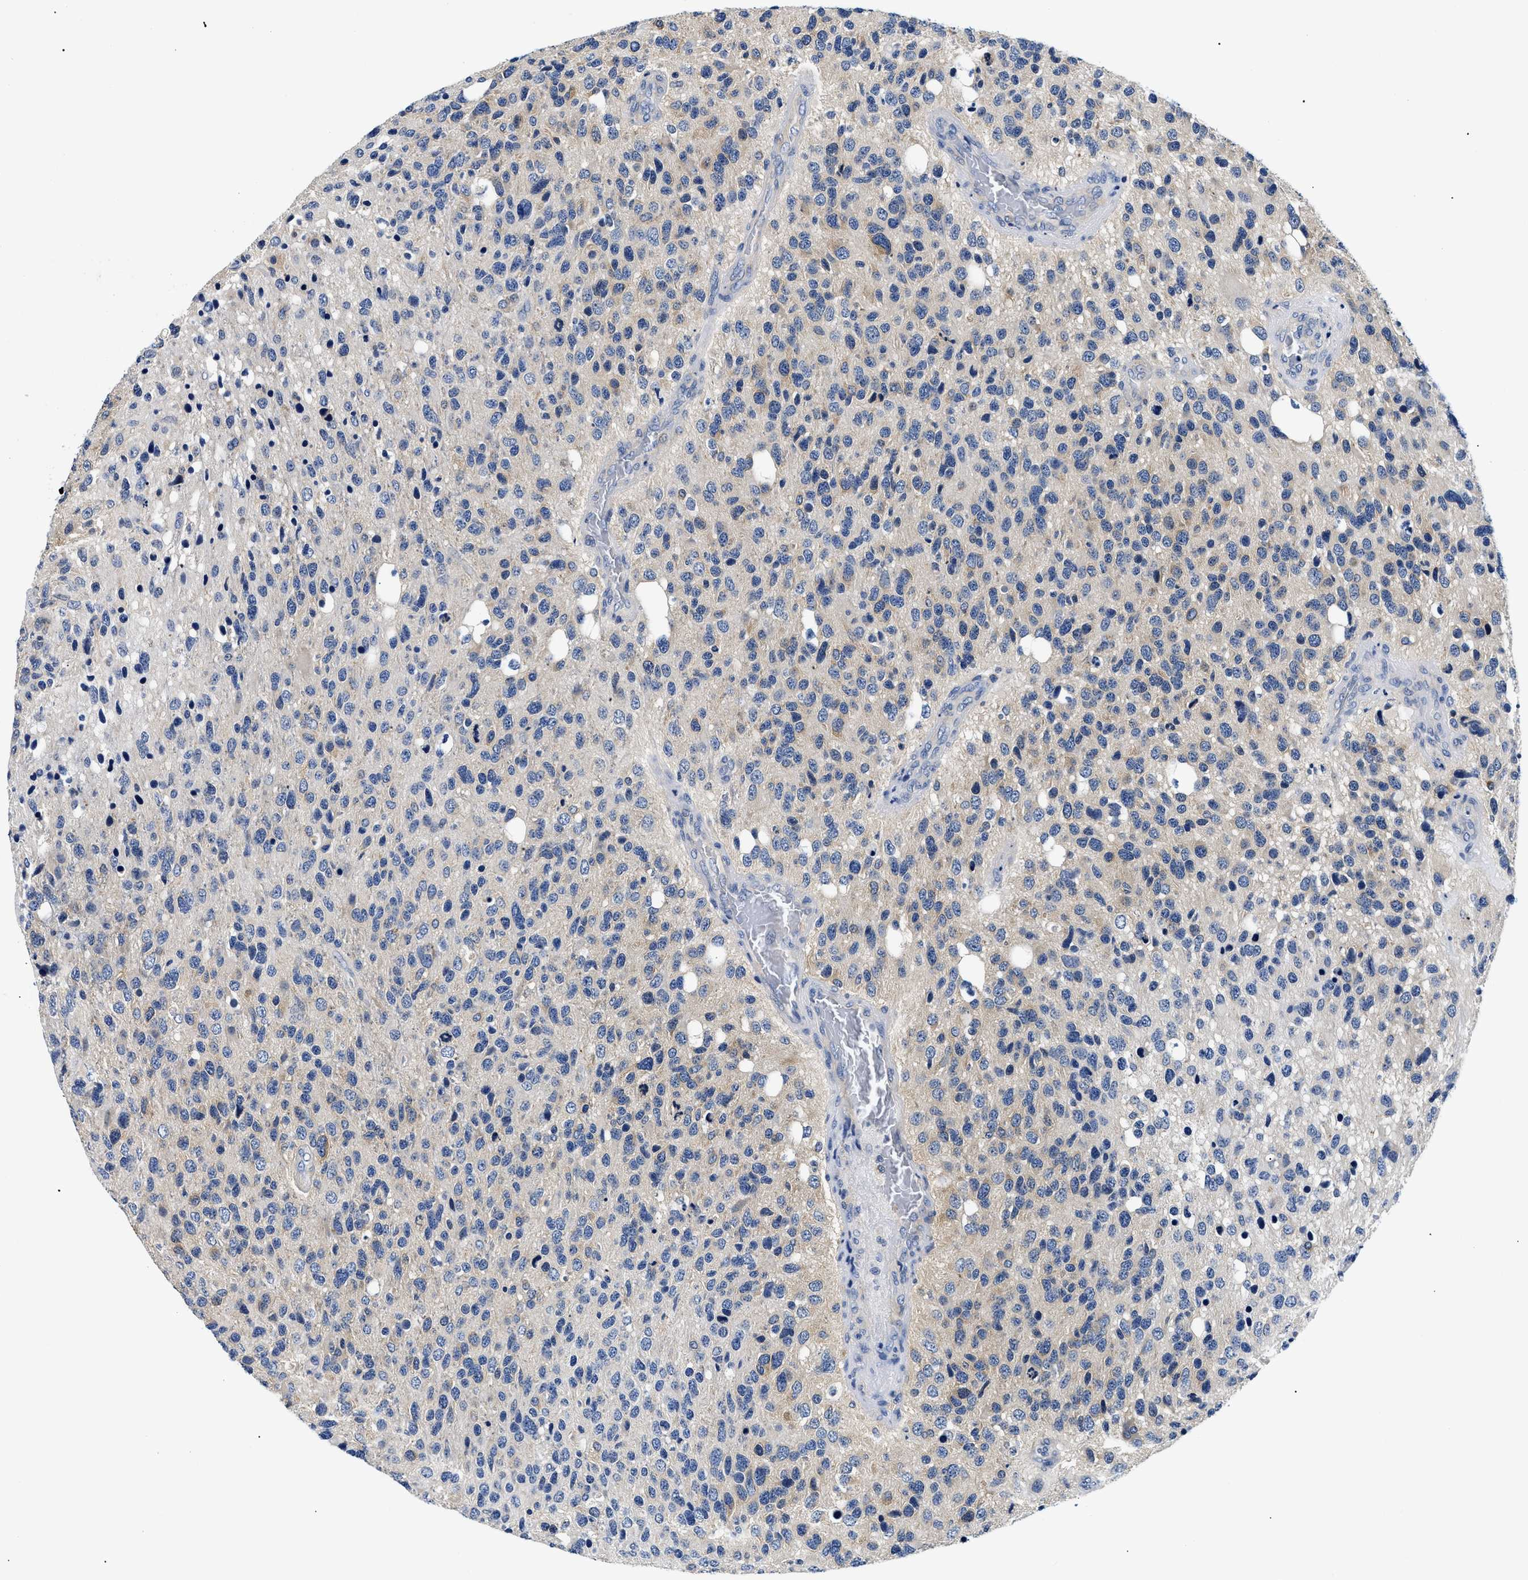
{"staining": {"intensity": "weak", "quantity": "<25%", "location": "cytoplasmic/membranous"}, "tissue": "glioma", "cell_type": "Tumor cells", "image_type": "cancer", "snomed": [{"axis": "morphology", "description": "Glioma, malignant, High grade"}, {"axis": "topography", "description": "Brain"}], "caption": "Tumor cells are negative for protein expression in human glioma.", "gene": "MEA1", "patient": {"sex": "female", "age": 58}}